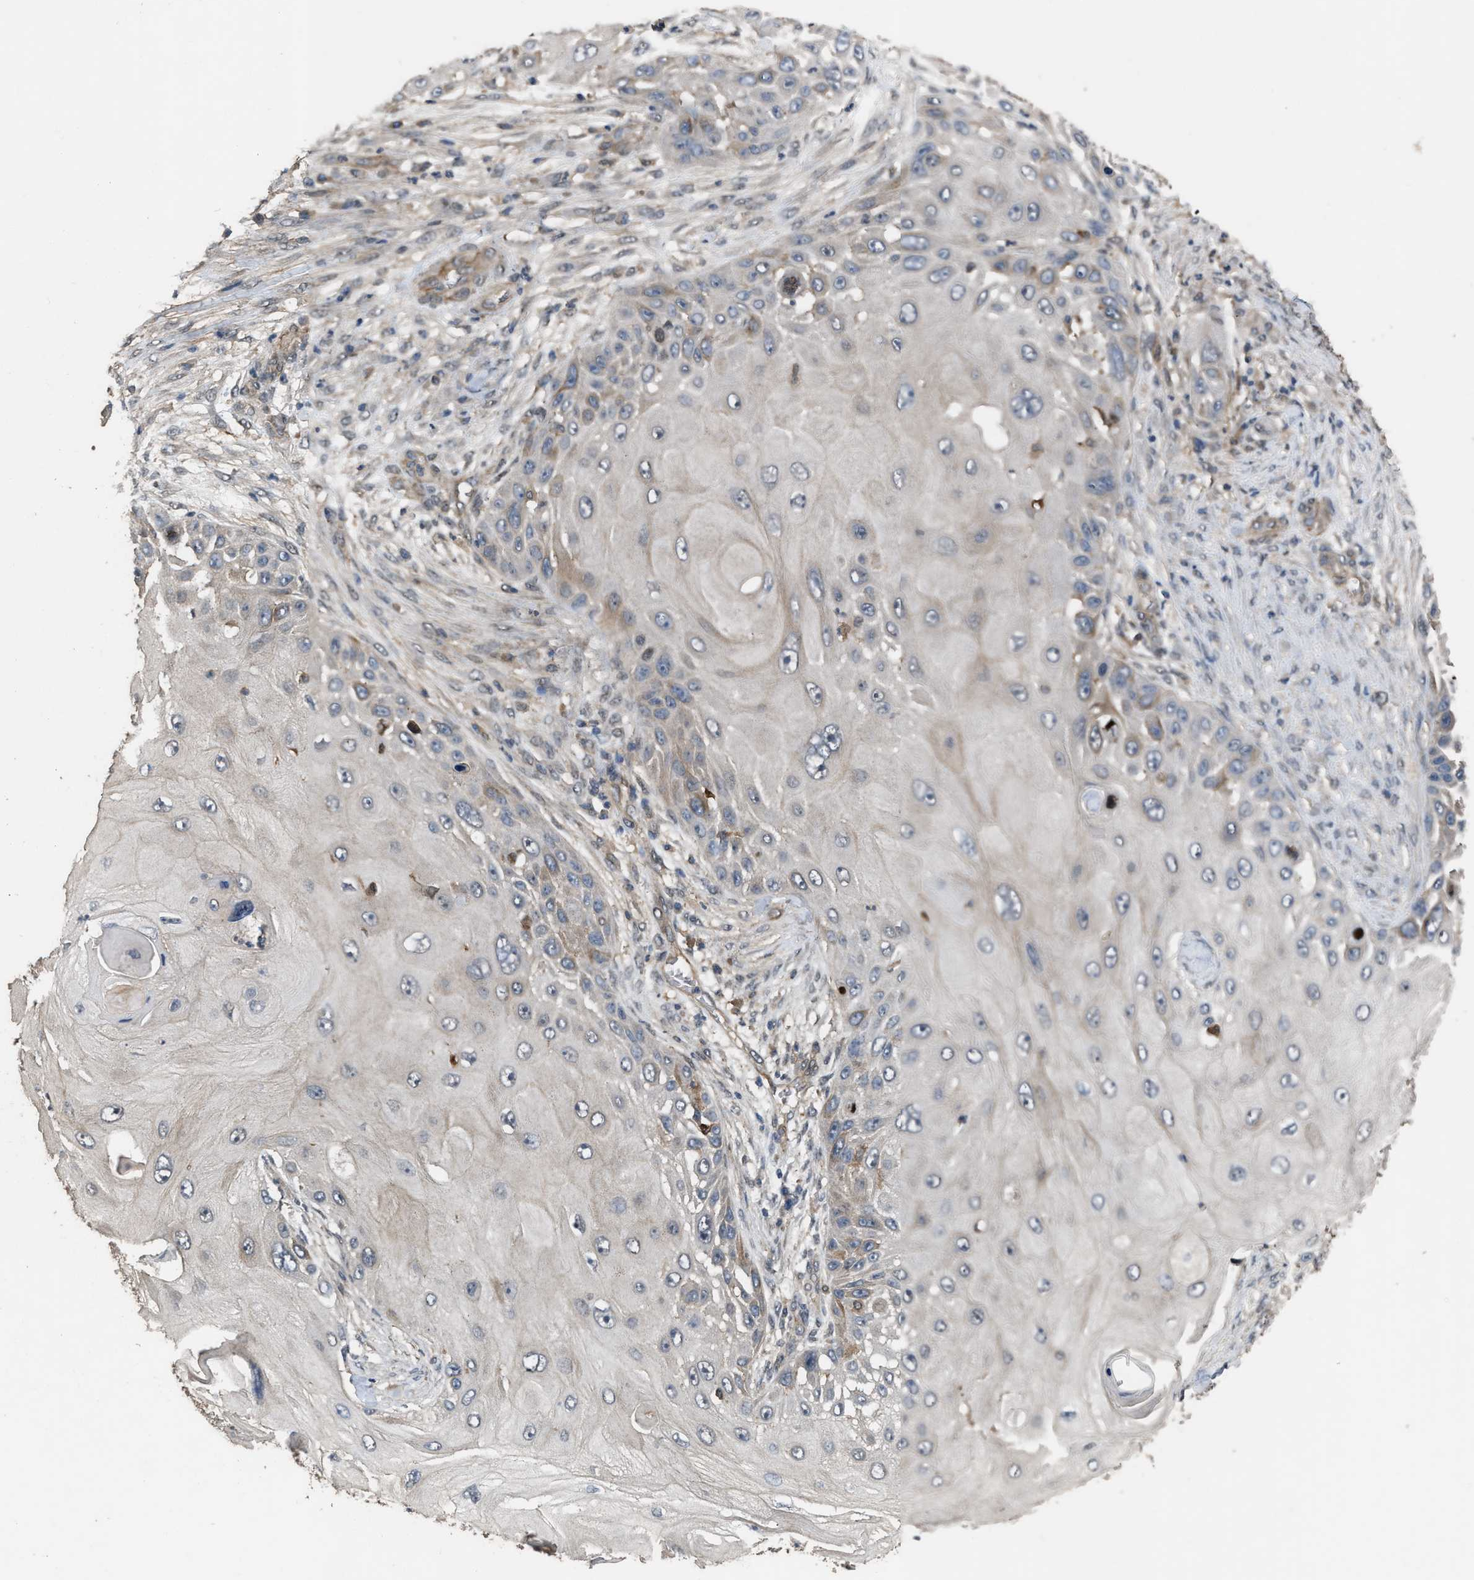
{"staining": {"intensity": "moderate", "quantity": "<25%", "location": "cytoplasmic/membranous"}, "tissue": "skin cancer", "cell_type": "Tumor cells", "image_type": "cancer", "snomed": [{"axis": "morphology", "description": "Squamous cell carcinoma, NOS"}, {"axis": "topography", "description": "Skin"}], "caption": "This histopathology image demonstrates squamous cell carcinoma (skin) stained with immunohistochemistry (IHC) to label a protein in brown. The cytoplasmic/membranous of tumor cells show moderate positivity for the protein. Nuclei are counter-stained blue.", "gene": "UTRN", "patient": {"sex": "female", "age": 44}}